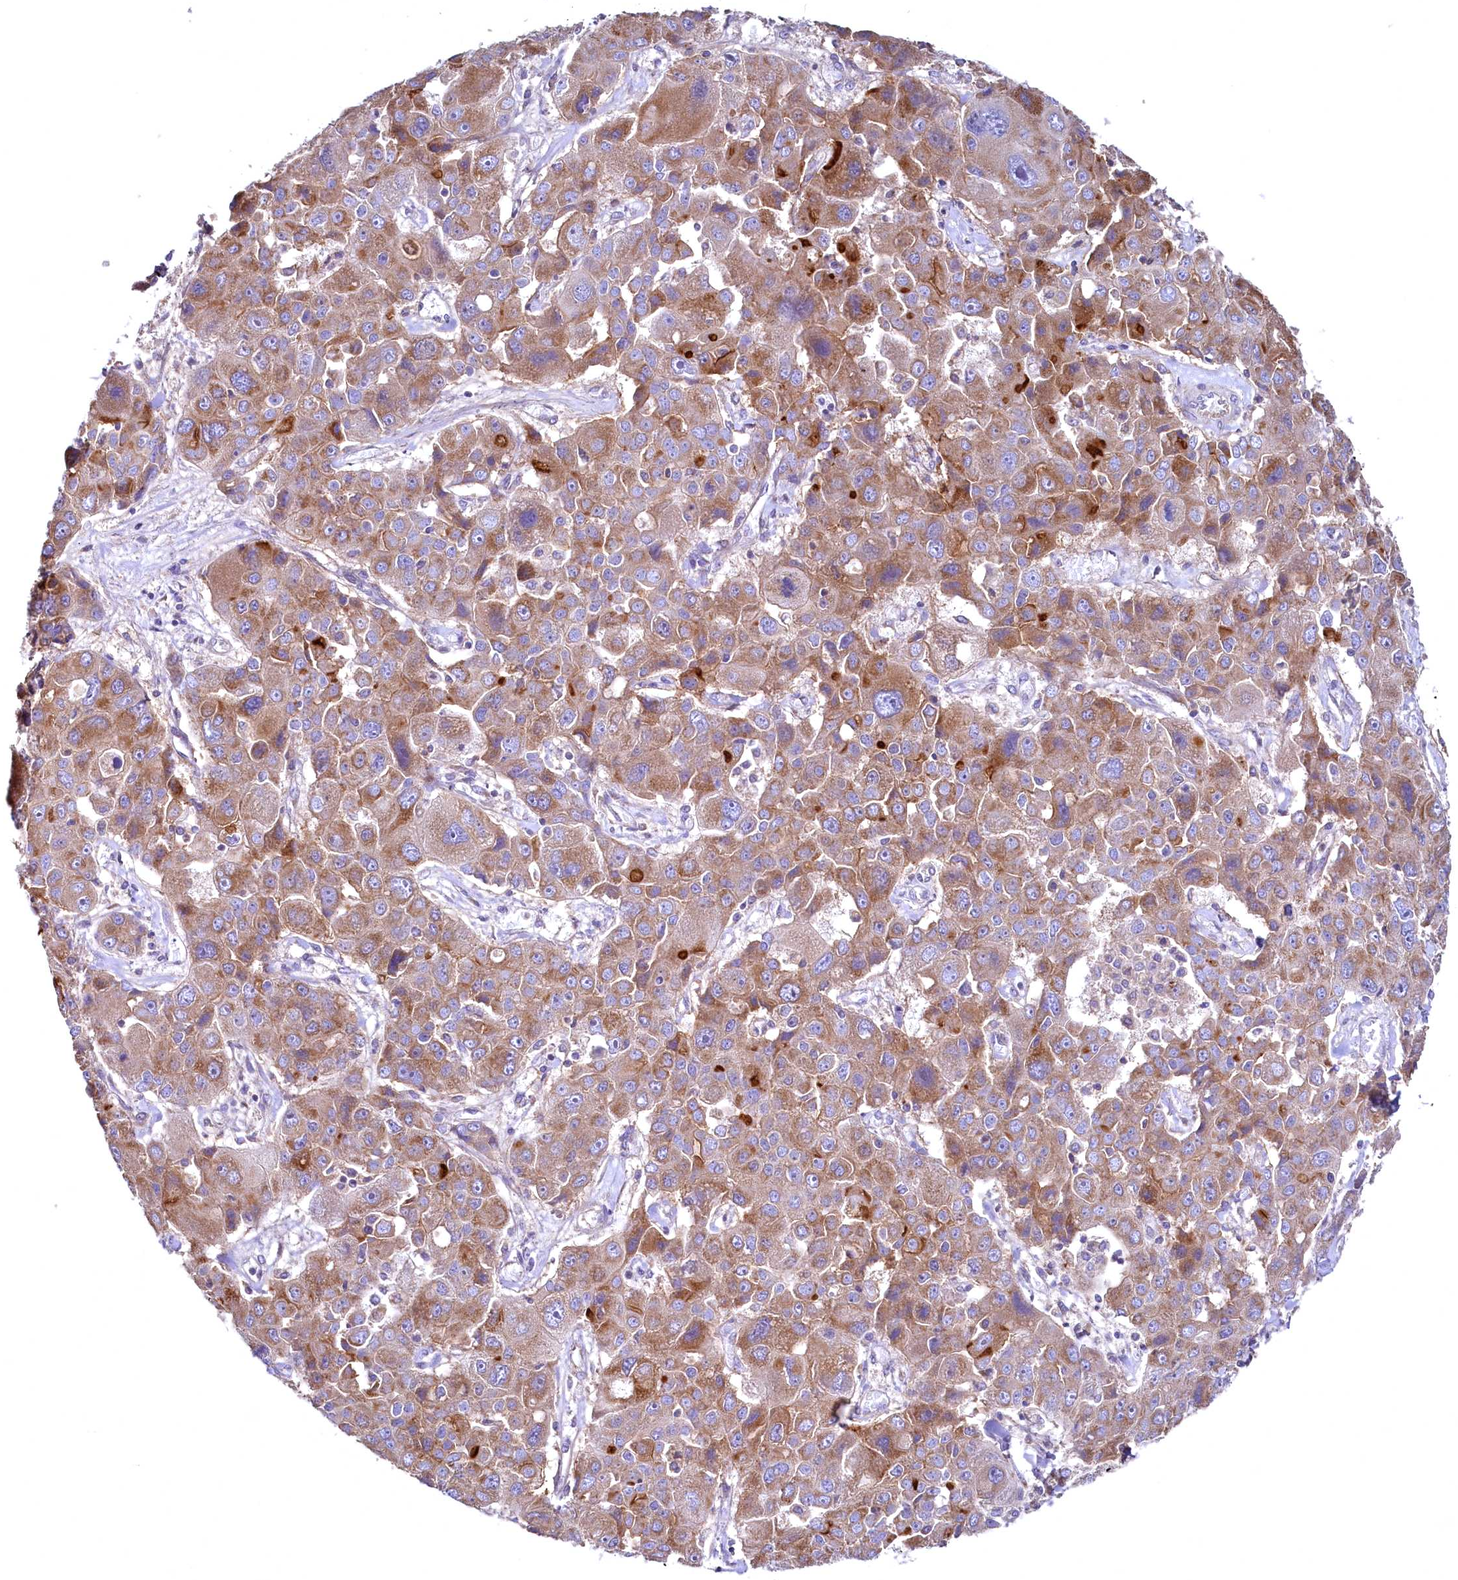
{"staining": {"intensity": "moderate", "quantity": ">75%", "location": "cytoplasmic/membranous"}, "tissue": "liver cancer", "cell_type": "Tumor cells", "image_type": "cancer", "snomed": [{"axis": "morphology", "description": "Cholangiocarcinoma"}, {"axis": "topography", "description": "Liver"}], "caption": "IHC of human cholangiocarcinoma (liver) displays medium levels of moderate cytoplasmic/membranous staining in about >75% of tumor cells.", "gene": "MRPL57", "patient": {"sex": "male", "age": 67}}